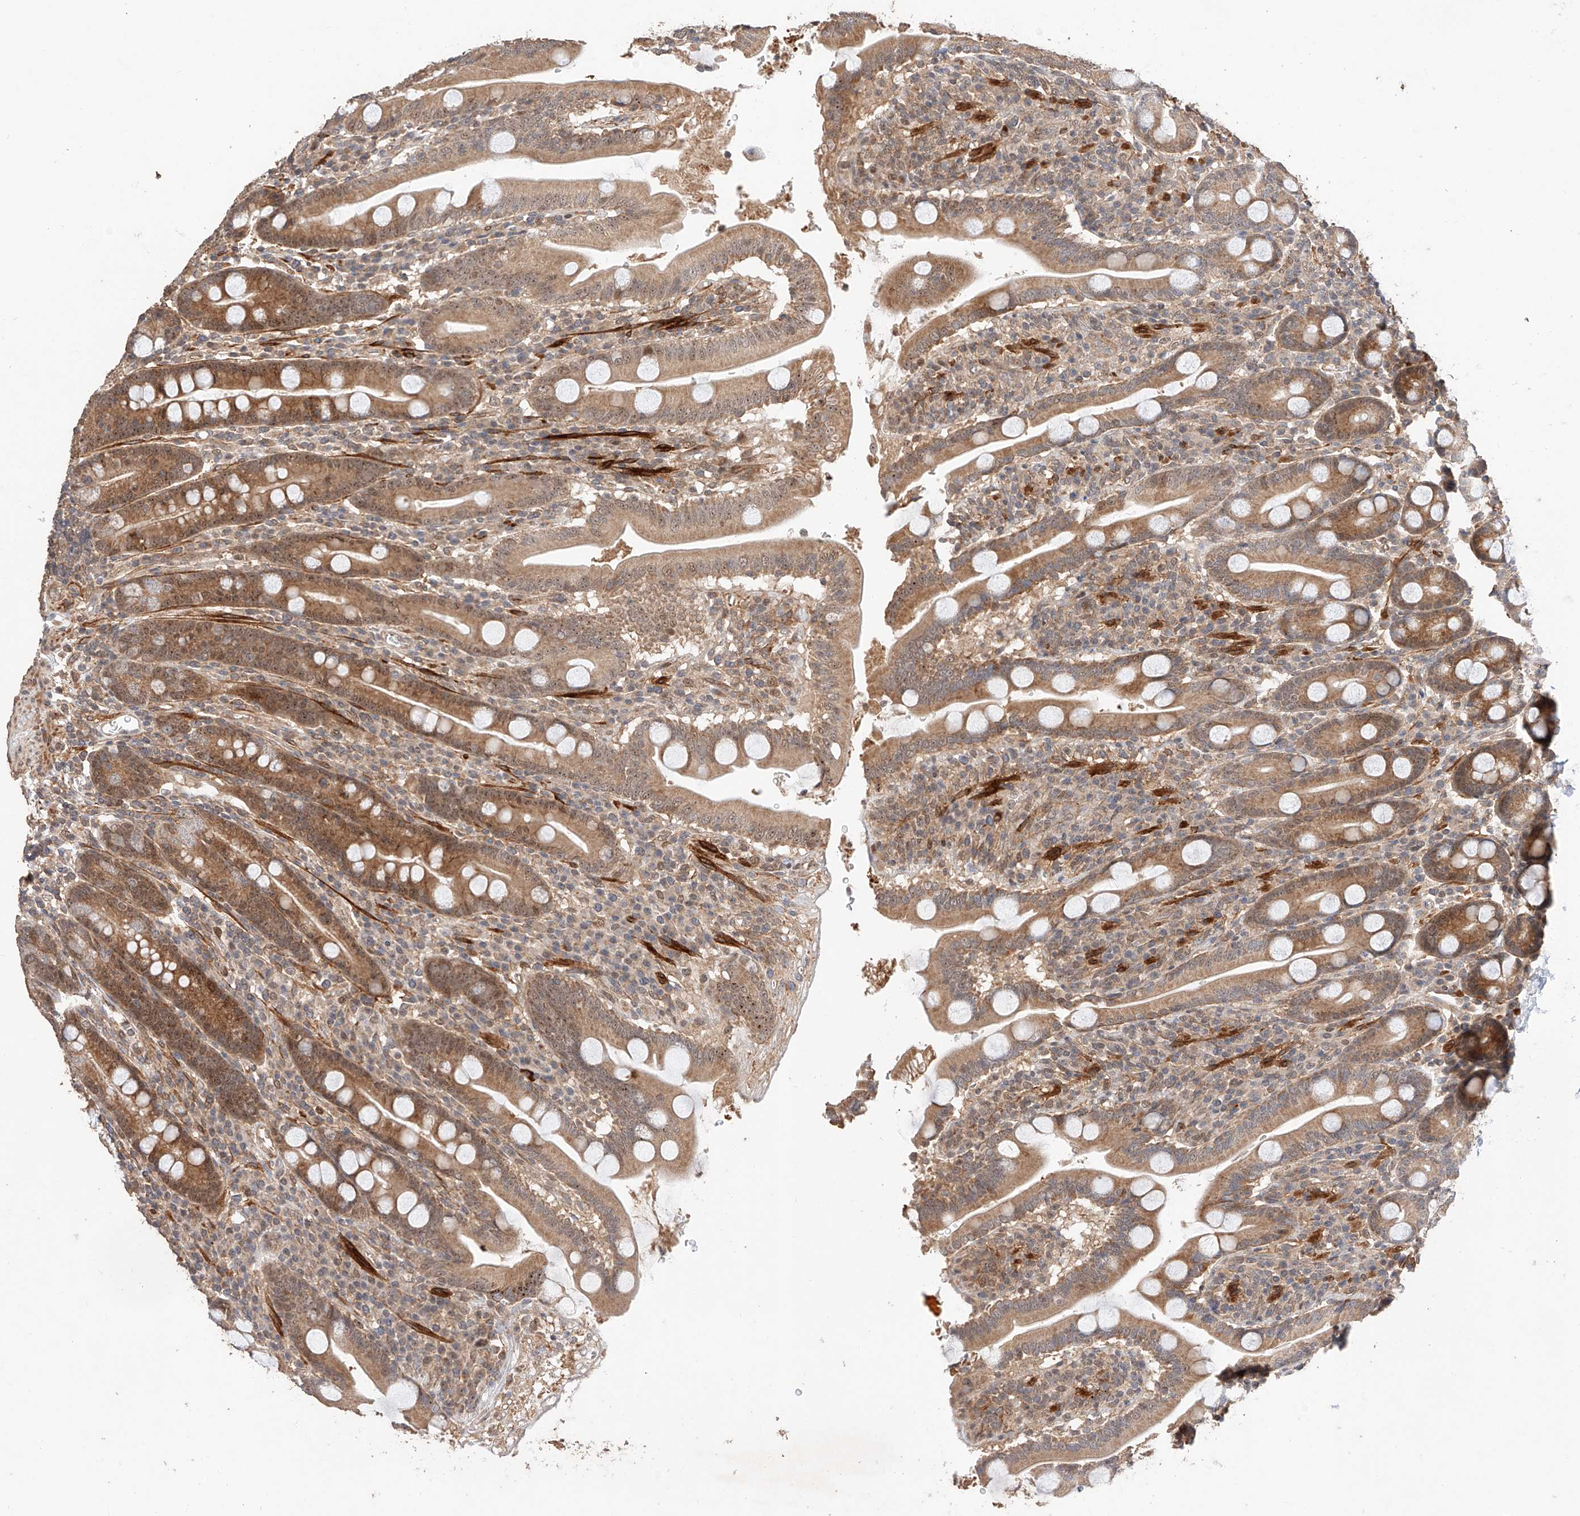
{"staining": {"intensity": "moderate", "quantity": ">75%", "location": "cytoplasmic/membranous,nuclear"}, "tissue": "duodenum", "cell_type": "Glandular cells", "image_type": "normal", "snomed": [{"axis": "morphology", "description": "Normal tissue, NOS"}, {"axis": "topography", "description": "Duodenum"}], "caption": "DAB immunohistochemical staining of normal duodenum demonstrates moderate cytoplasmic/membranous,nuclear protein staining in about >75% of glandular cells. (Brightfield microscopy of DAB IHC at high magnification).", "gene": "RAB23", "patient": {"sex": "male", "age": 35}}